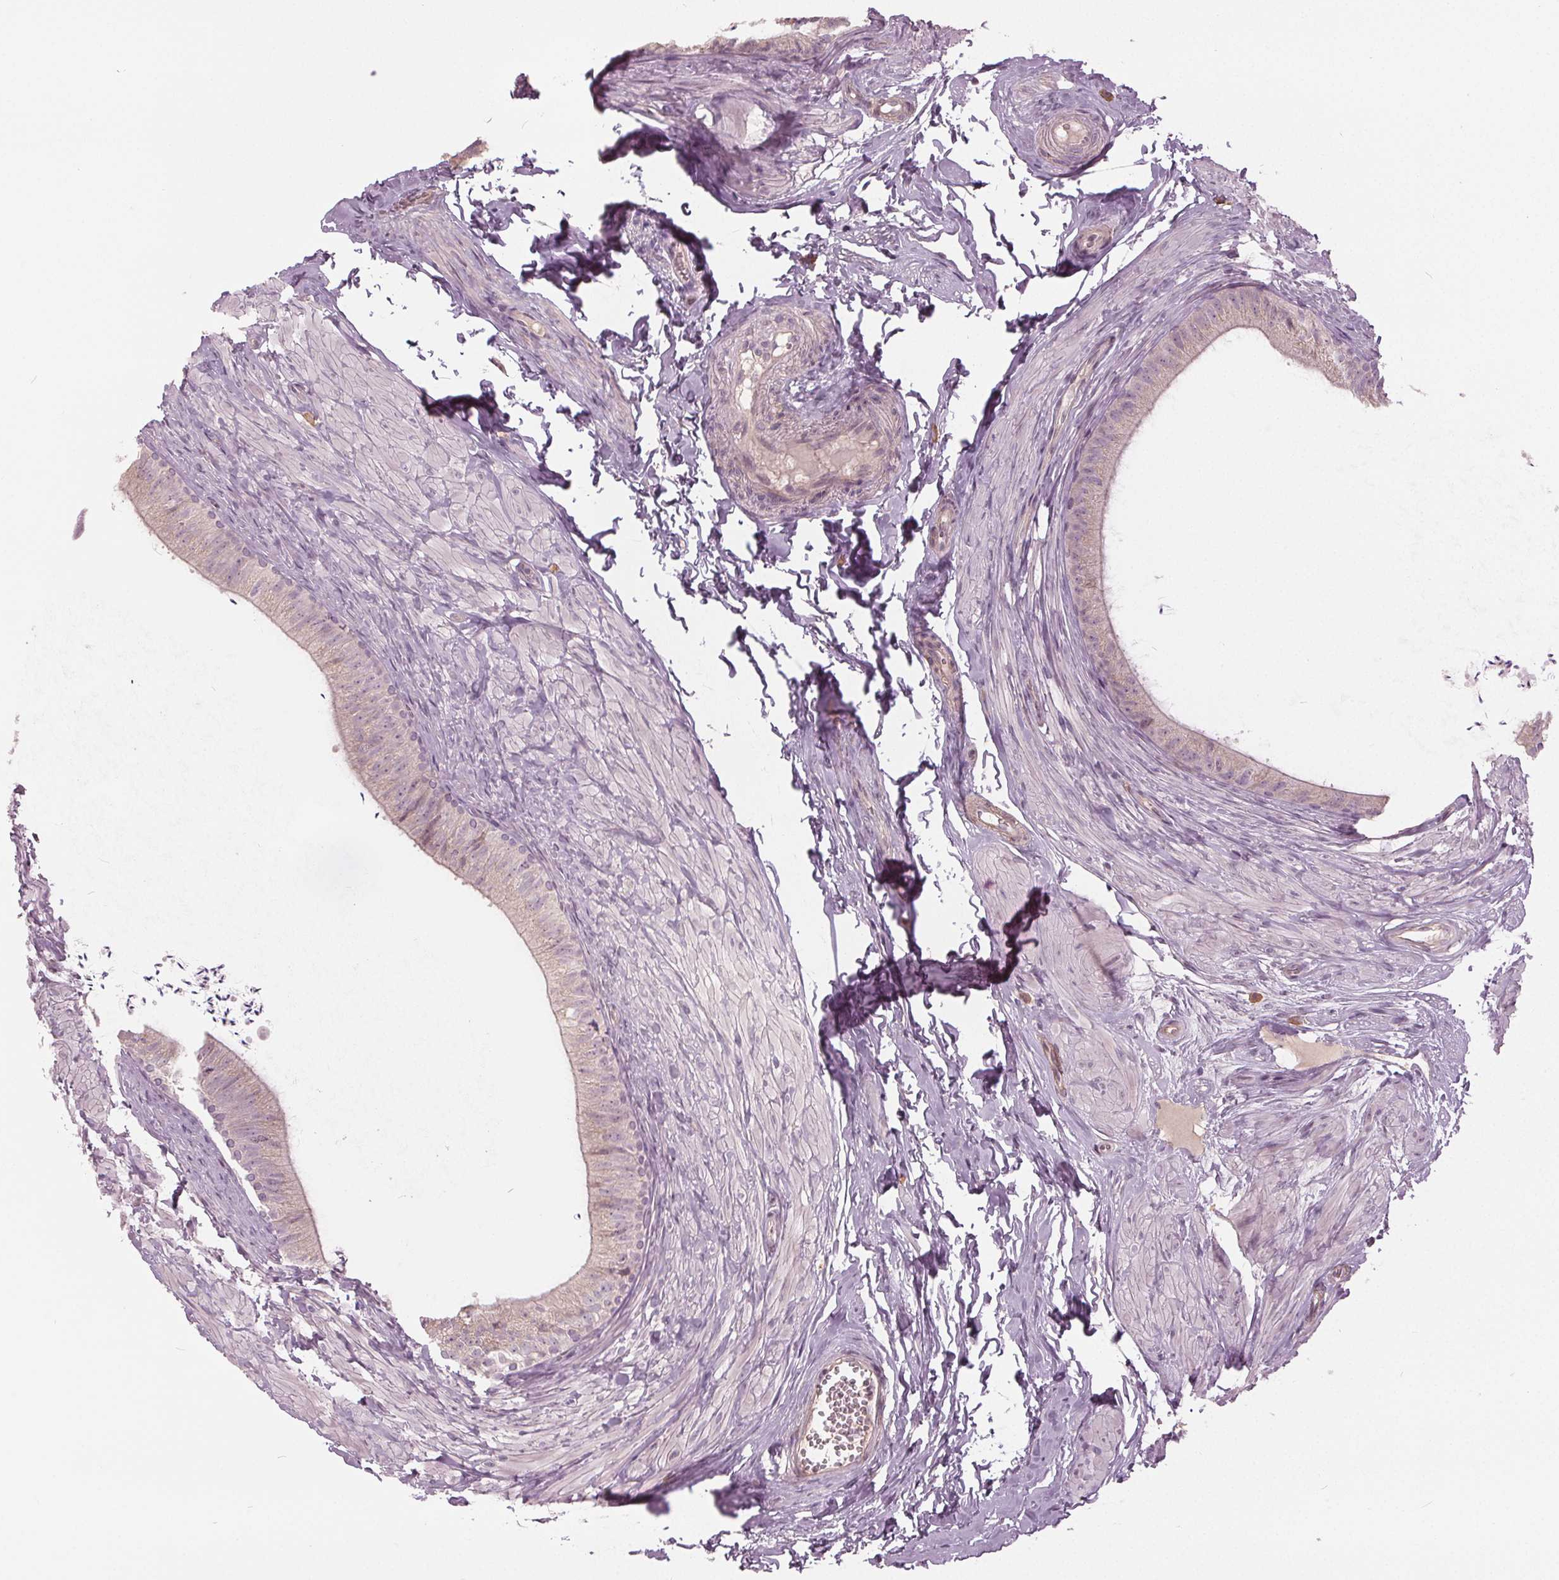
{"staining": {"intensity": "negative", "quantity": "none", "location": "none"}, "tissue": "epididymis", "cell_type": "Glandular cells", "image_type": "normal", "snomed": [{"axis": "morphology", "description": "Normal tissue, NOS"}, {"axis": "topography", "description": "Epididymis, spermatic cord, NOS"}, {"axis": "topography", "description": "Epididymis"}, {"axis": "topography", "description": "Peripheral nerve tissue"}], "caption": "This is an immunohistochemistry histopathology image of benign human epididymis. There is no positivity in glandular cells.", "gene": "KLK13", "patient": {"sex": "male", "age": 29}}